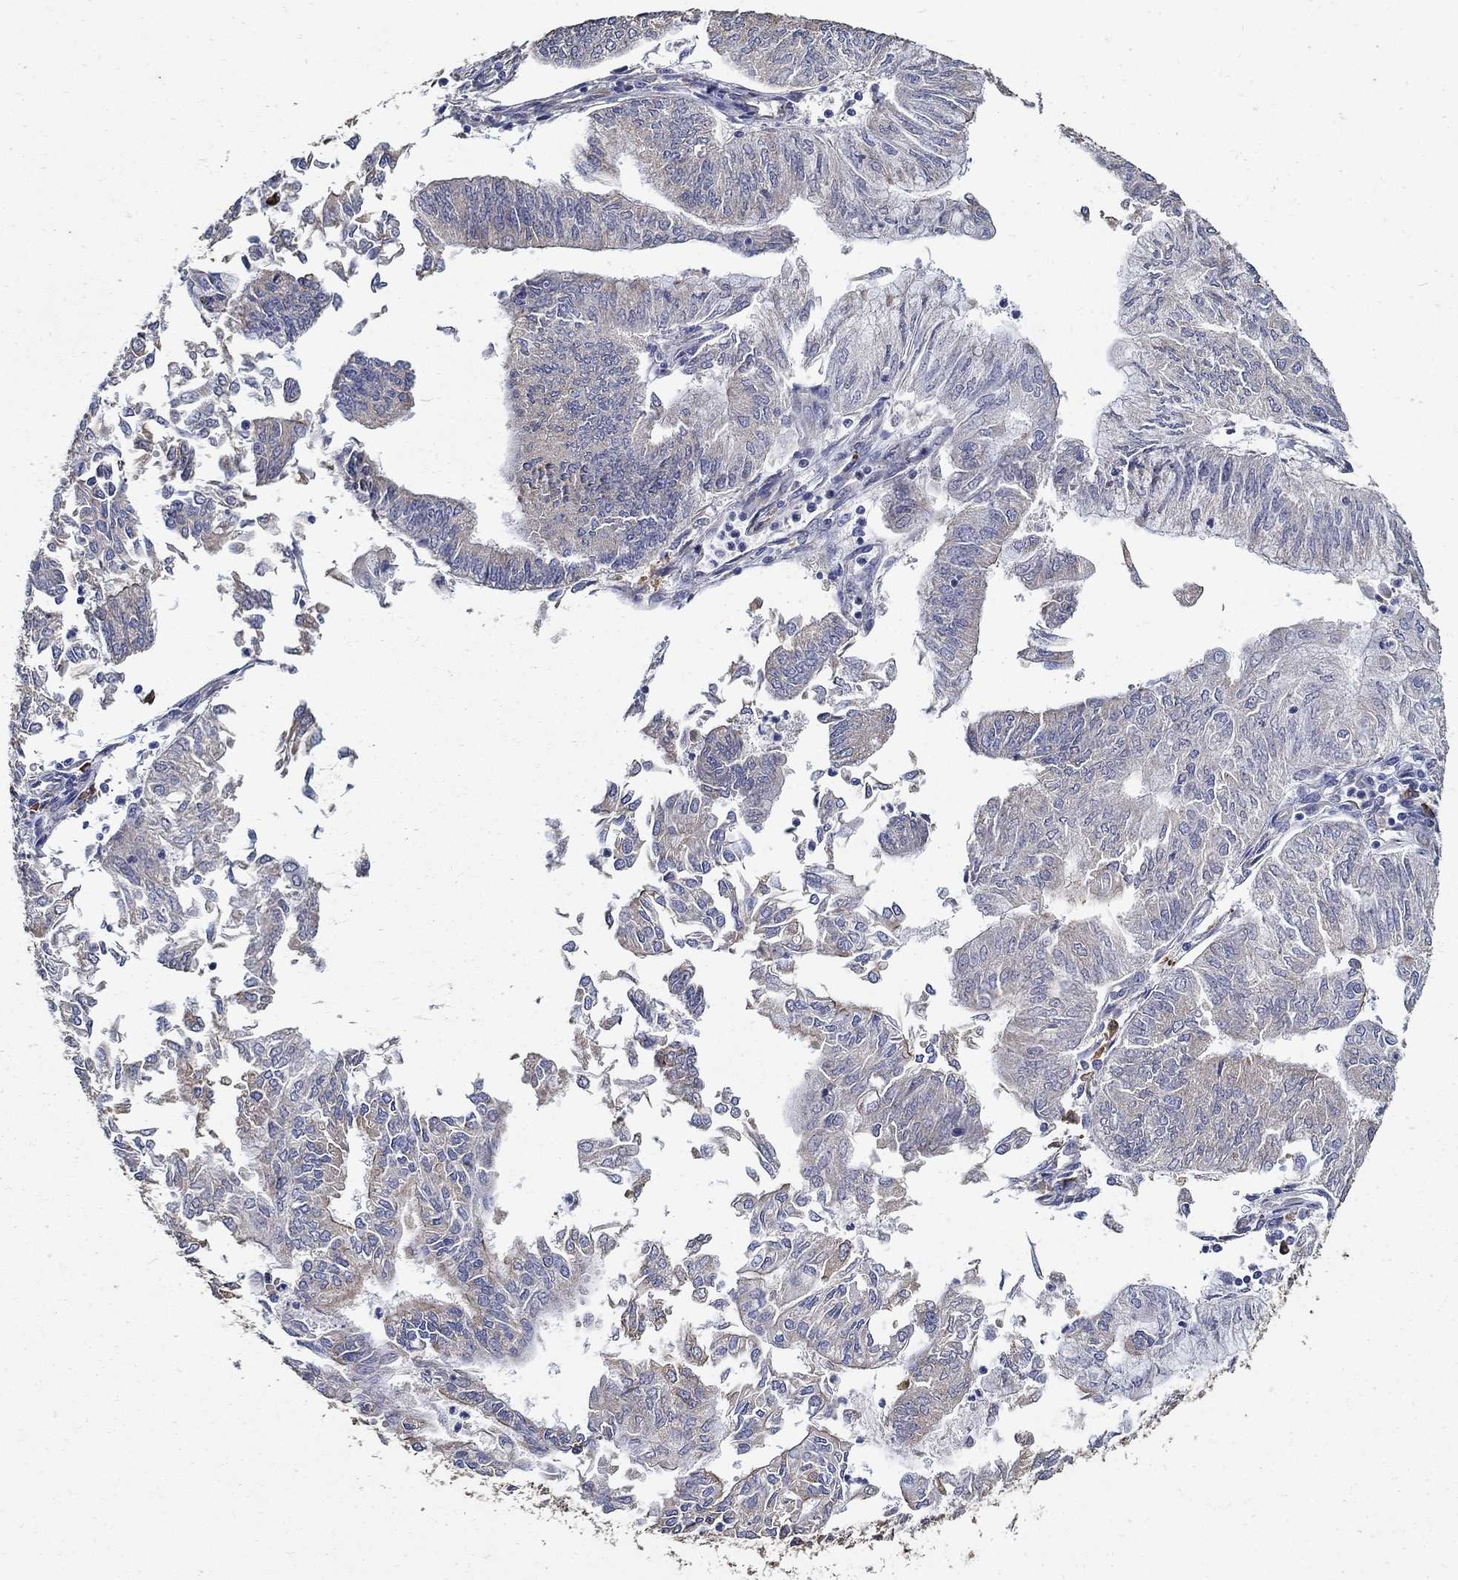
{"staining": {"intensity": "weak", "quantity": "<25%", "location": "cytoplasmic/membranous"}, "tissue": "endometrial cancer", "cell_type": "Tumor cells", "image_type": "cancer", "snomed": [{"axis": "morphology", "description": "Adenocarcinoma, NOS"}, {"axis": "topography", "description": "Endometrium"}], "caption": "Tumor cells show no significant protein expression in endometrial cancer (adenocarcinoma). (Stains: DAB immunohistochemistry with hematoxylin counter stain, Microscopy: brightfield microscopy at high magnification).", "gene": "EMILIN3", "patient": {"sex": "female", "age": 59}}